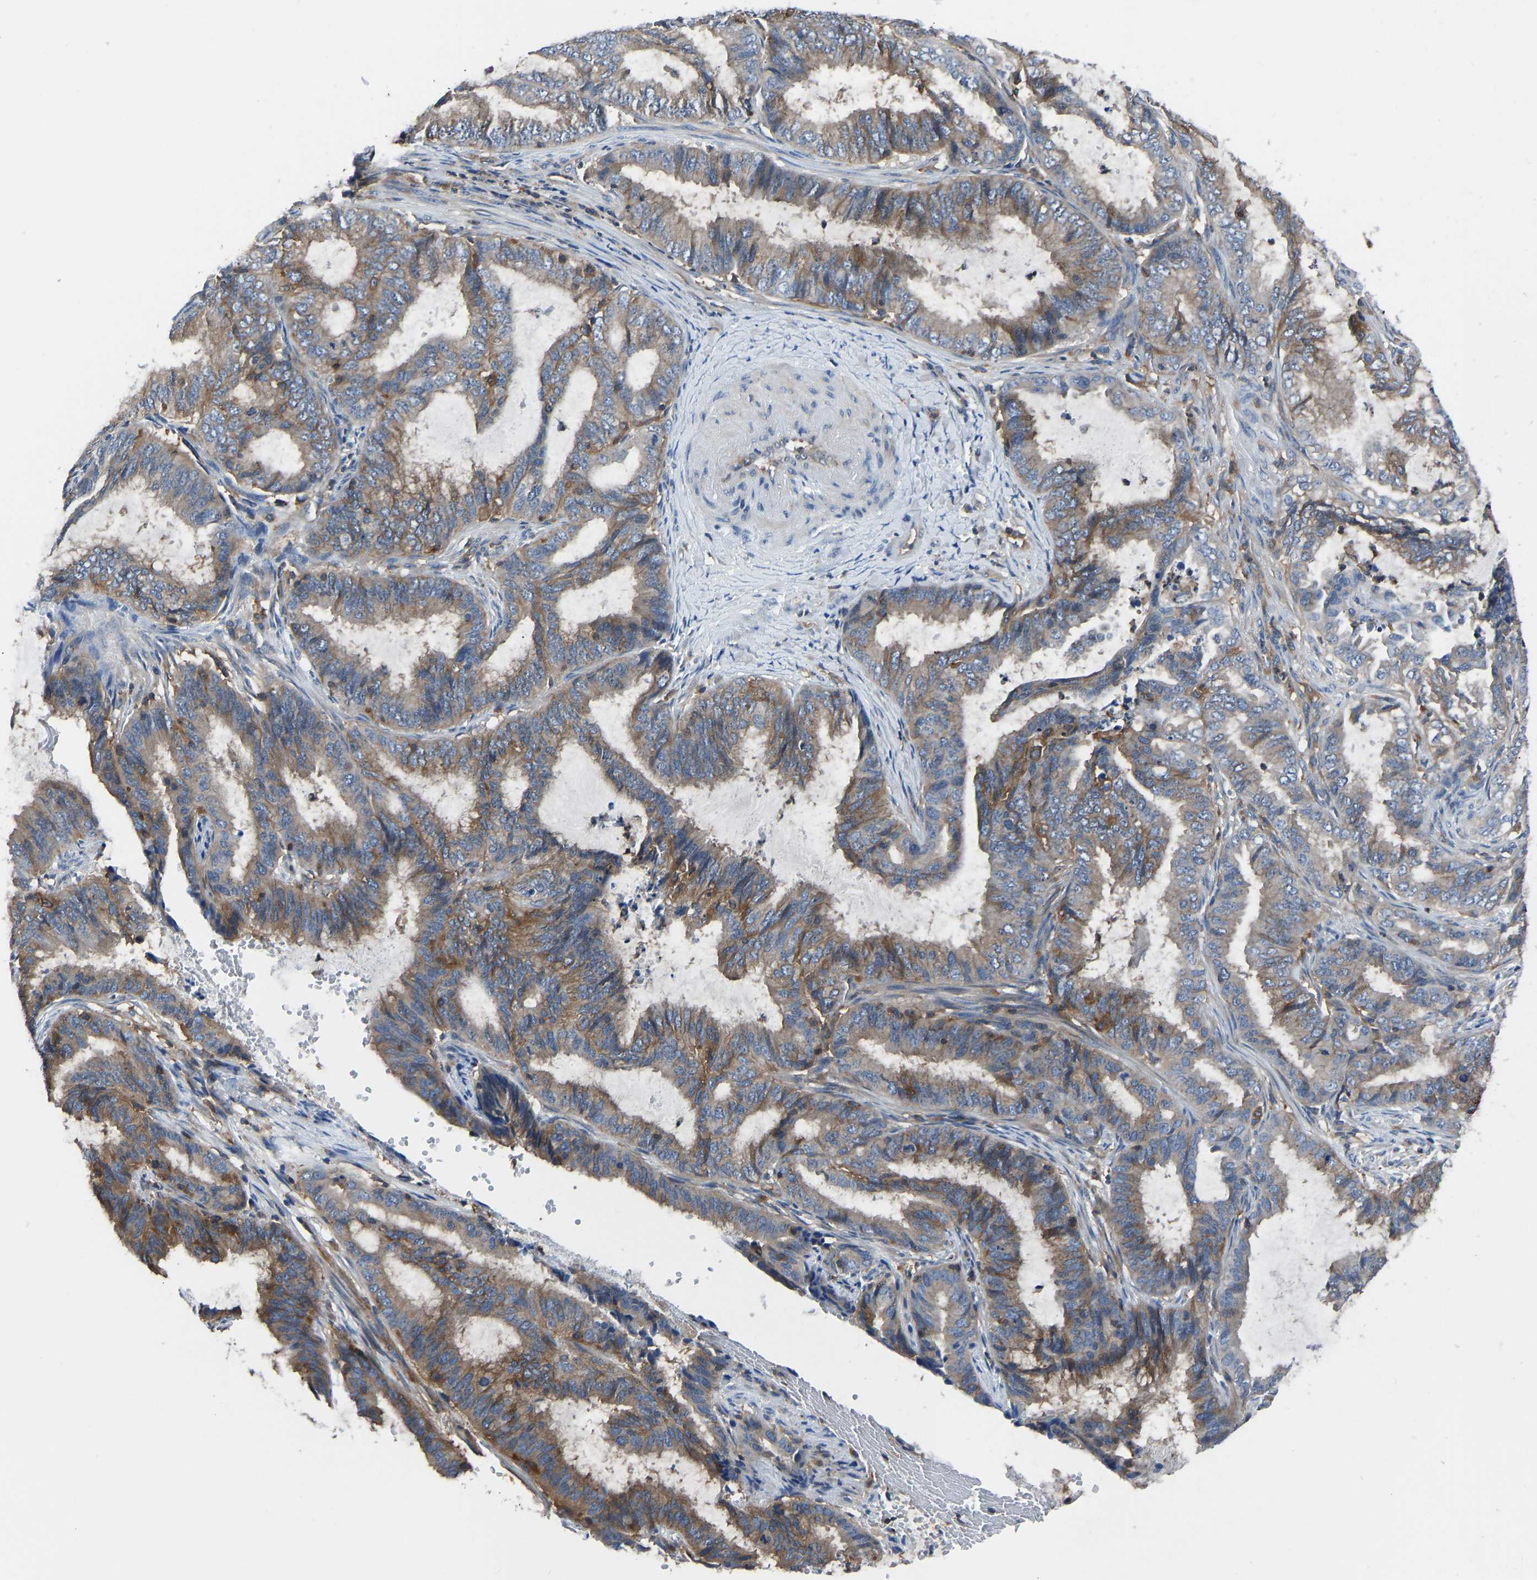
{"staining": {"intensity": "moderate", "quantity": ">75%", "location": "cytoplasmic/membranous"}, "tissue": "endometrial cancer", "cell_type": "Tumor cells", "image_type": "cancer", "snomed": [{"axis": "morphology", "description": "Adenocarcinoma, NOS"}, {"axis": "topography", "description": "Endometrium"}], "caption": "Immunohistochemical staining of human endometrial cancer shows medium levels of moderate cytoplasmic/membranous protein staining in about >75% of tumor cells.", "gene": "PRKAR1A", "patient": {"sex": "female", "age": 51}}